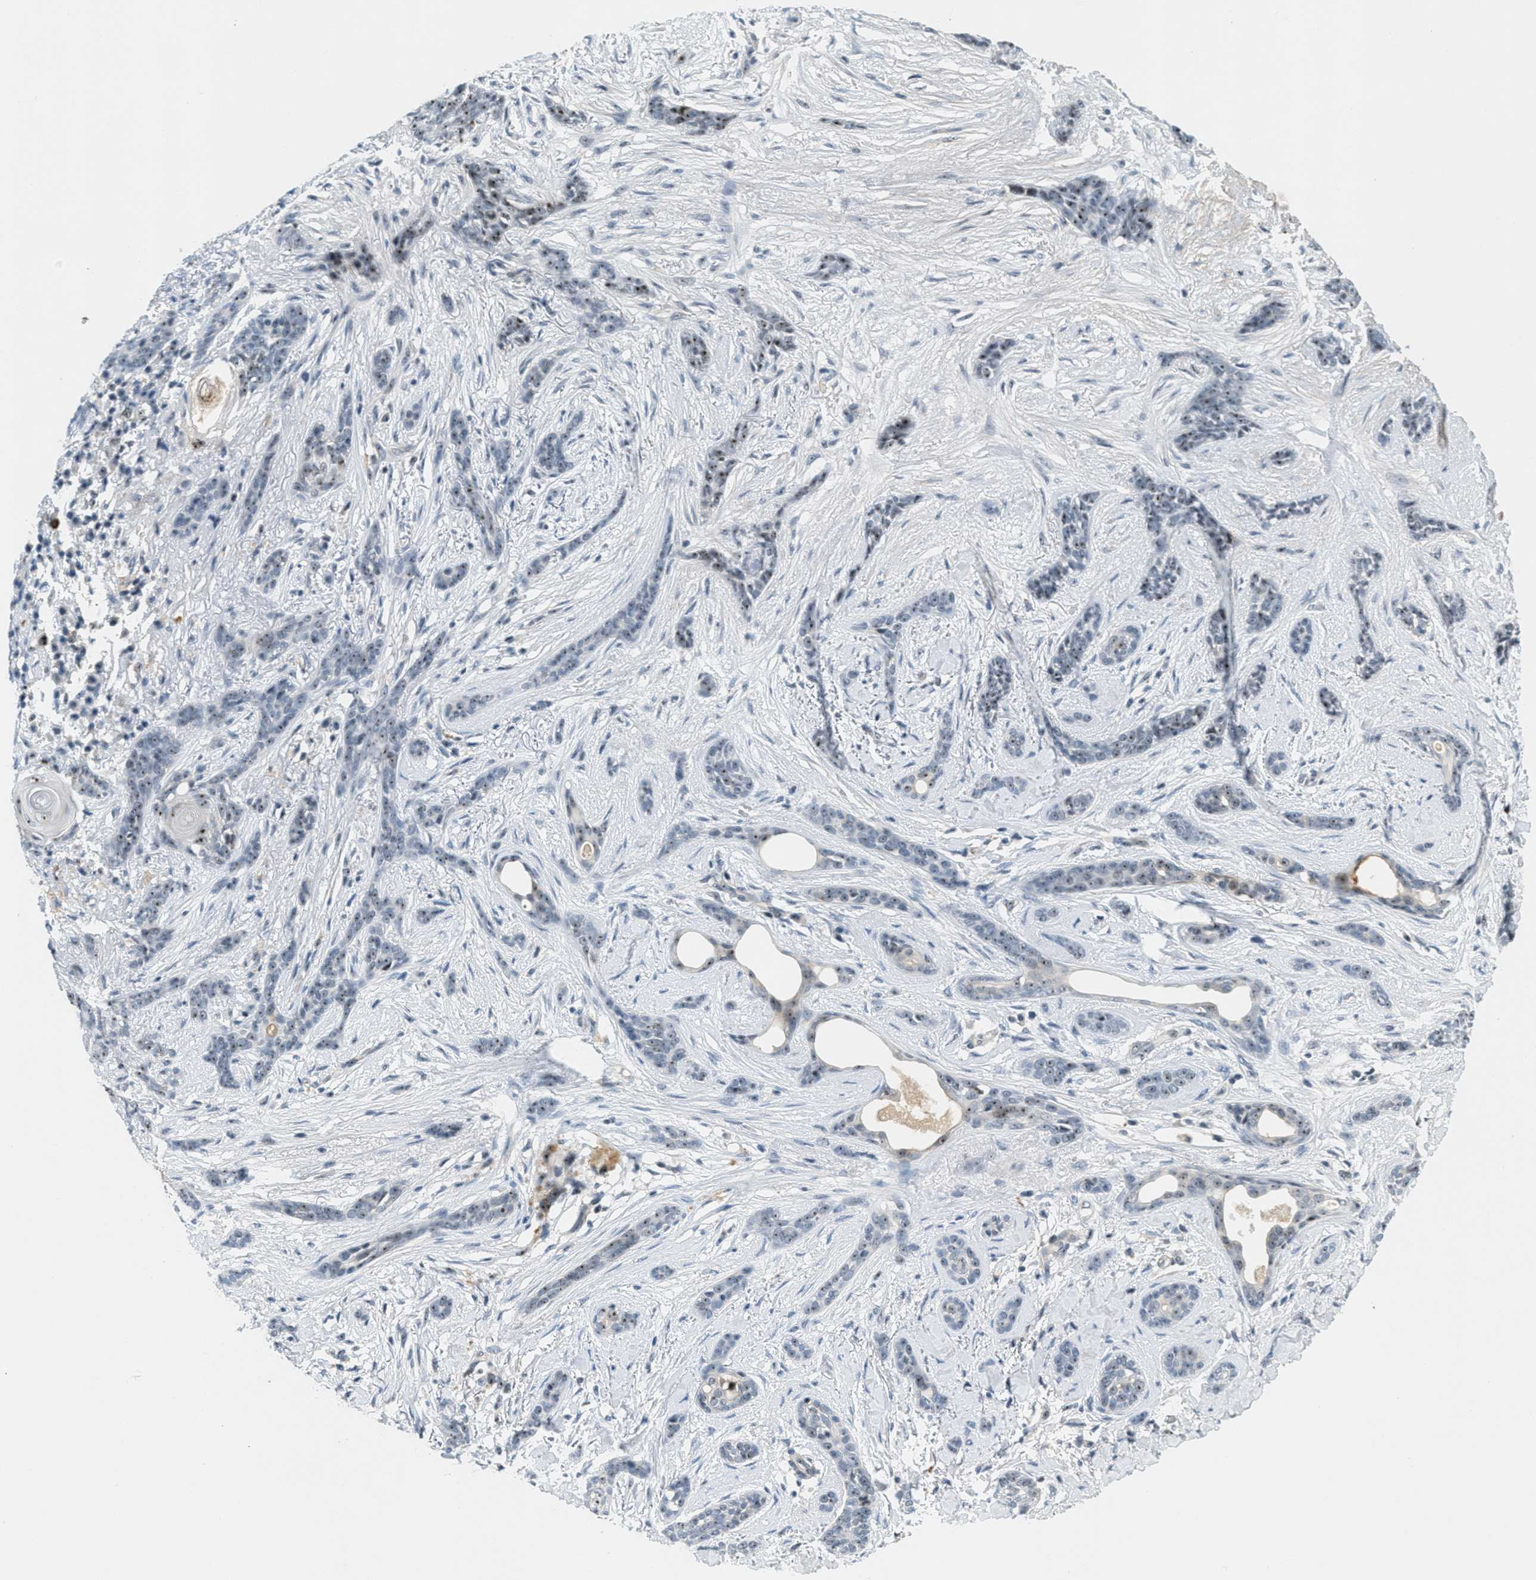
{"staining": {"intensity": "moderate", "quantity": "25%-75%", "location": "nuclear"}, "tissue": "skin cancer", "cell_type": "Tumor cells", "image_type": "cancer", "snomed": [{"axis": "morphology", "description": "Basal cell carcinoma"}, {"axis": "morphology", "description": "Adnexal tumor, benign"}, {"axis": "topography", "description": "Skin"}], "caption": "A medium amount of moderate nuclear expression is seen in about 25%-75% of tumor cells in skin benign adnexal tumor tissue.", "gene": "DDX47", "patient": {"sex": "female", "age": 42}}